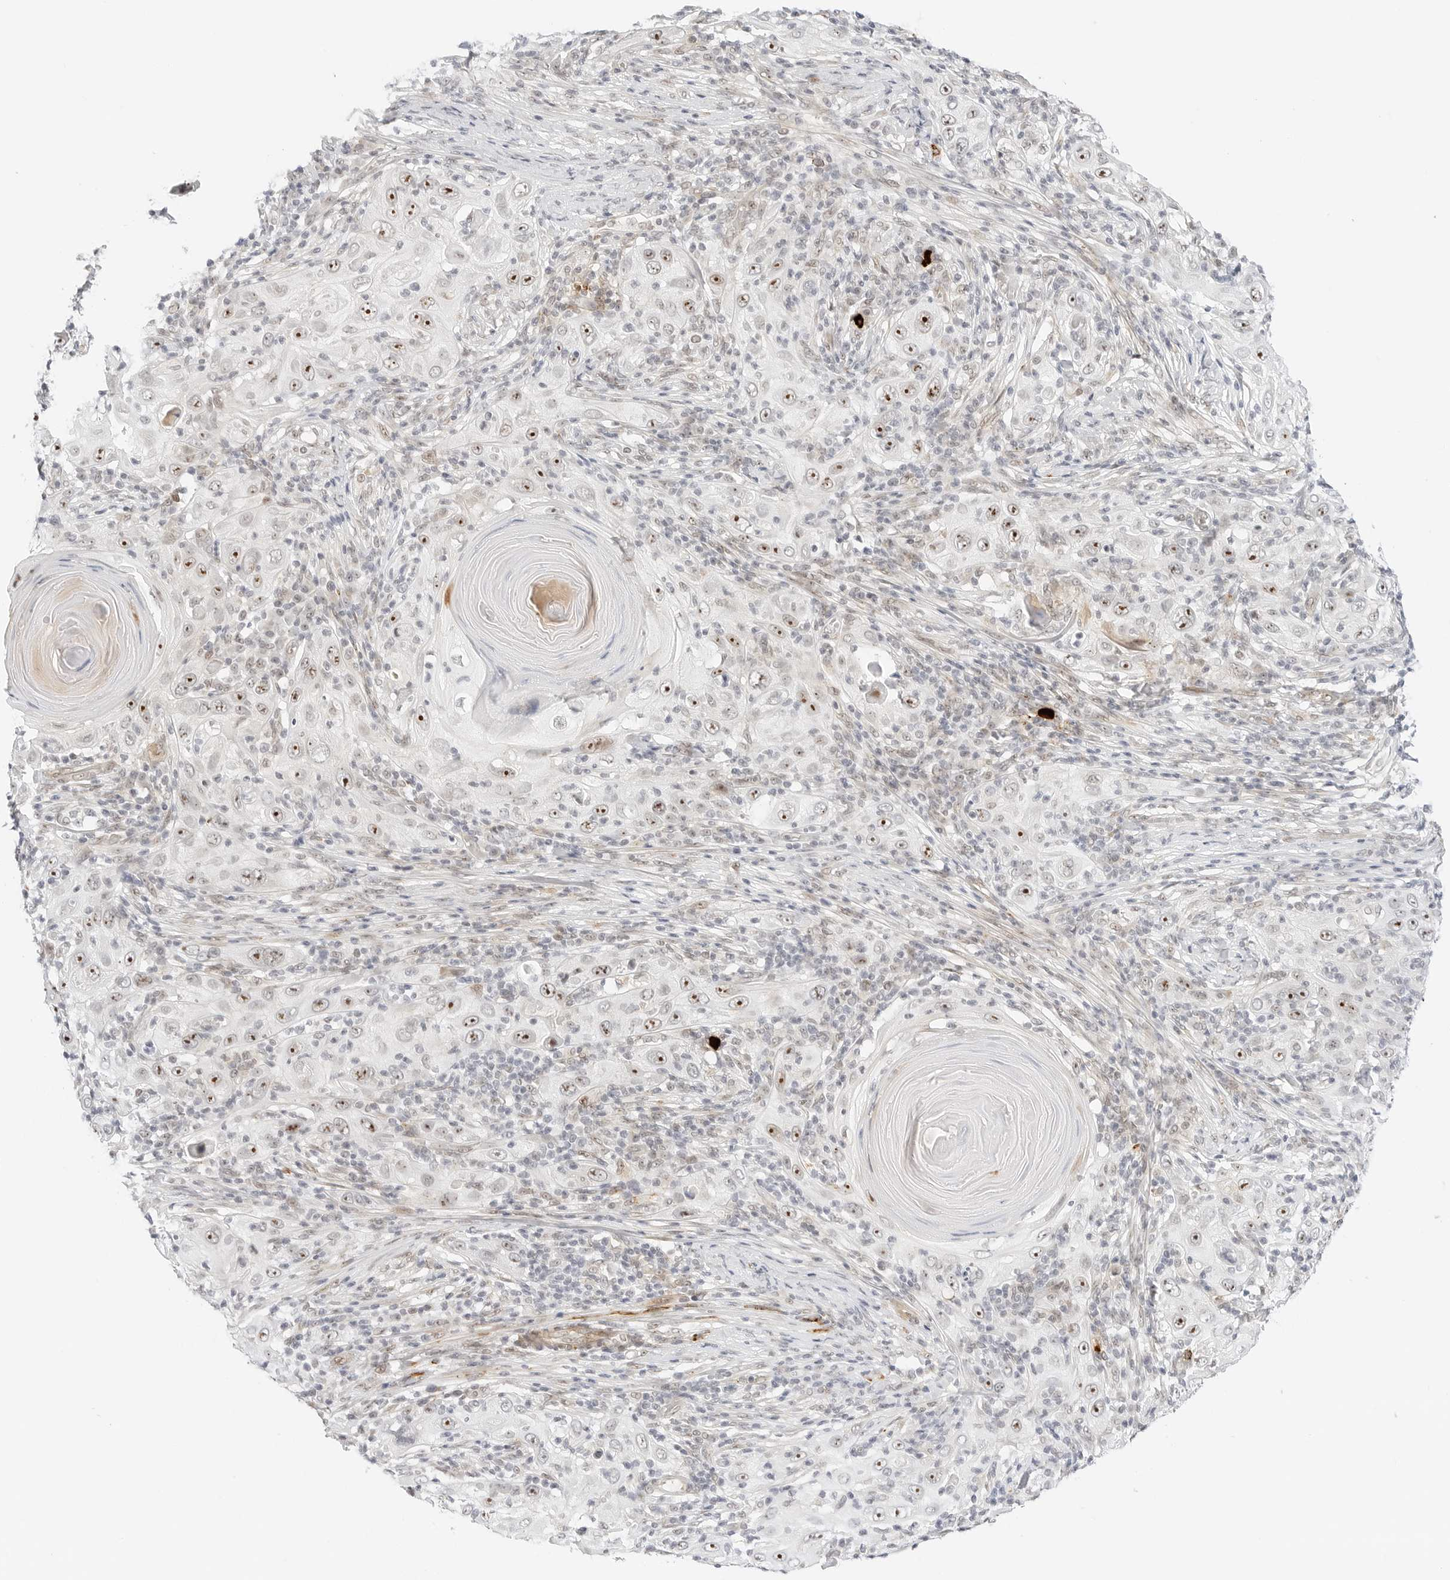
{"staining": {"intensity": "strong", "quantity": "25%-75%", "location": "nuclear"}, "tissue": "skin cancer", "cell_type": "Tumor cells", "image_type": "cancer", "snomed": [{"axis": "morphology", "description": "Squamous cell carcinoma, NOS"}, {"axis": "topography", "description": "Skin"}], "caption": "Protein expression analysis of human skin cancer reveals strong nuclear staining in about 25%-75% of tumor cells.", "gene": "HIPK3", "patient": {"sex": "female", "age": 88}}